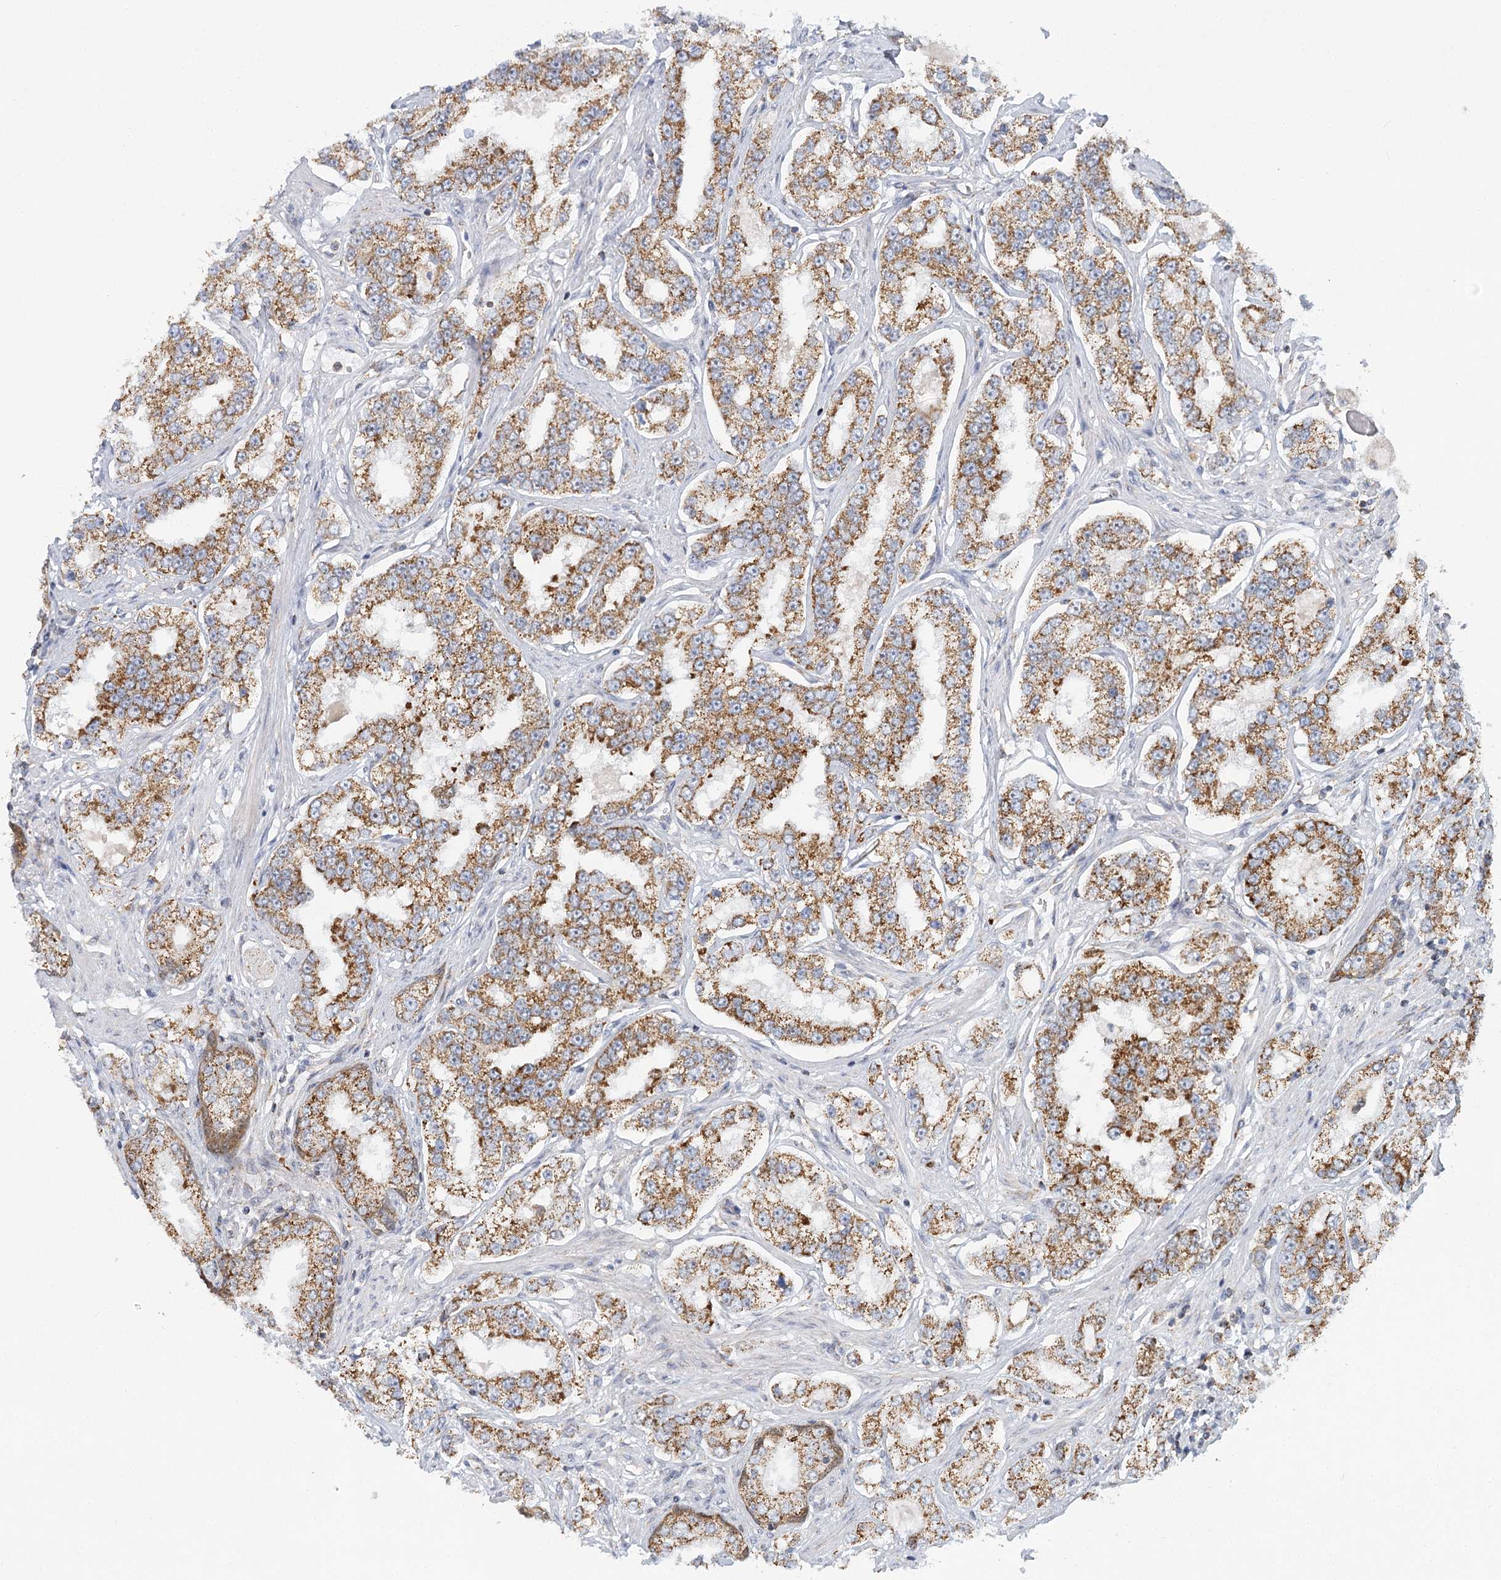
{"staining": {"intensity": "moderate", "quantity": ">75%", "location": "cytoplasmic/membranous"}, "tissue": "prostate cancer", "cell_type": "Tumor cells", "image_type": "cancer", "snomed": [{"axis": "morphology", "description": "Normal tissue, NOS"}, {"axis": "morphology", "description": "Adenocarcinoma, High grade"}, {"axis": "topography", "description": "Prostate"}], "caption": "Protein expression analysis of human prostate cancer (high-grade adenocarcinoma) reveals moderate cytoplasmic/membranous staining in about >75% of tumor cells.", "gene": "TAS1R1", "patient": {"sex": "male", "age": 83}}